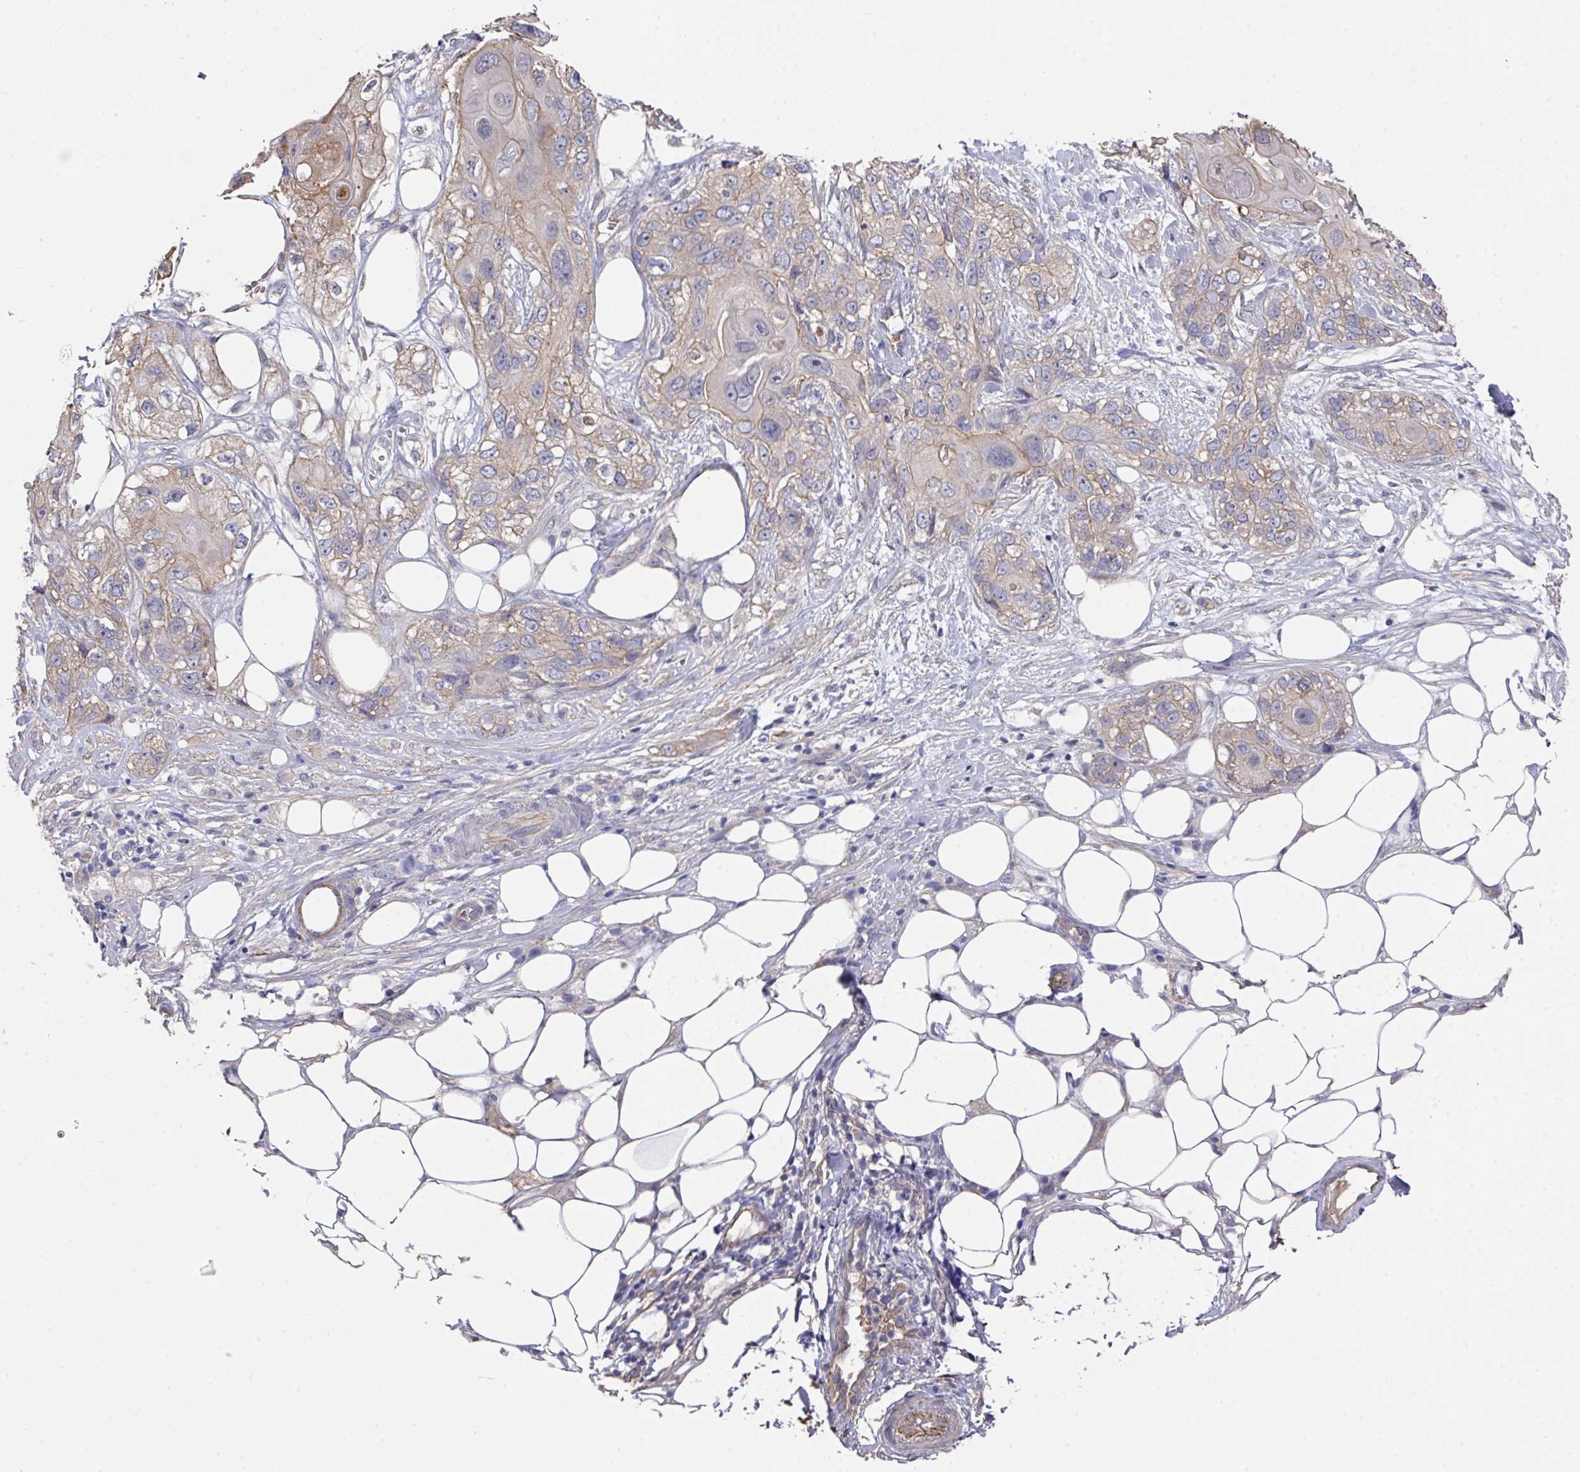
{"staining": {"intensity": "weak", "quantity": ">75%", "location": "cytoplasmic/membranous"}, "tissue": "skin cancer", "cell_type": "Tumor cells", "image_type": "cancer", "snomed": [{"axis": "morphology", "description": "Normal tissue, NOS"}, {"axis": "morphology", "description": "Squamous cell carcinoma, NOS"}, {"axis": "topography", "description": "Skin"}], "caption": "DAB (3,3'-diaminobenzidine) immunohistochemical staining of skin squamous cell carcinoma displays weak cytoplasmic/membranous protein positivity in about >75% of tumor cells.", "gene": "PRR5", "patient": {"sex": "male", "age": 72}}